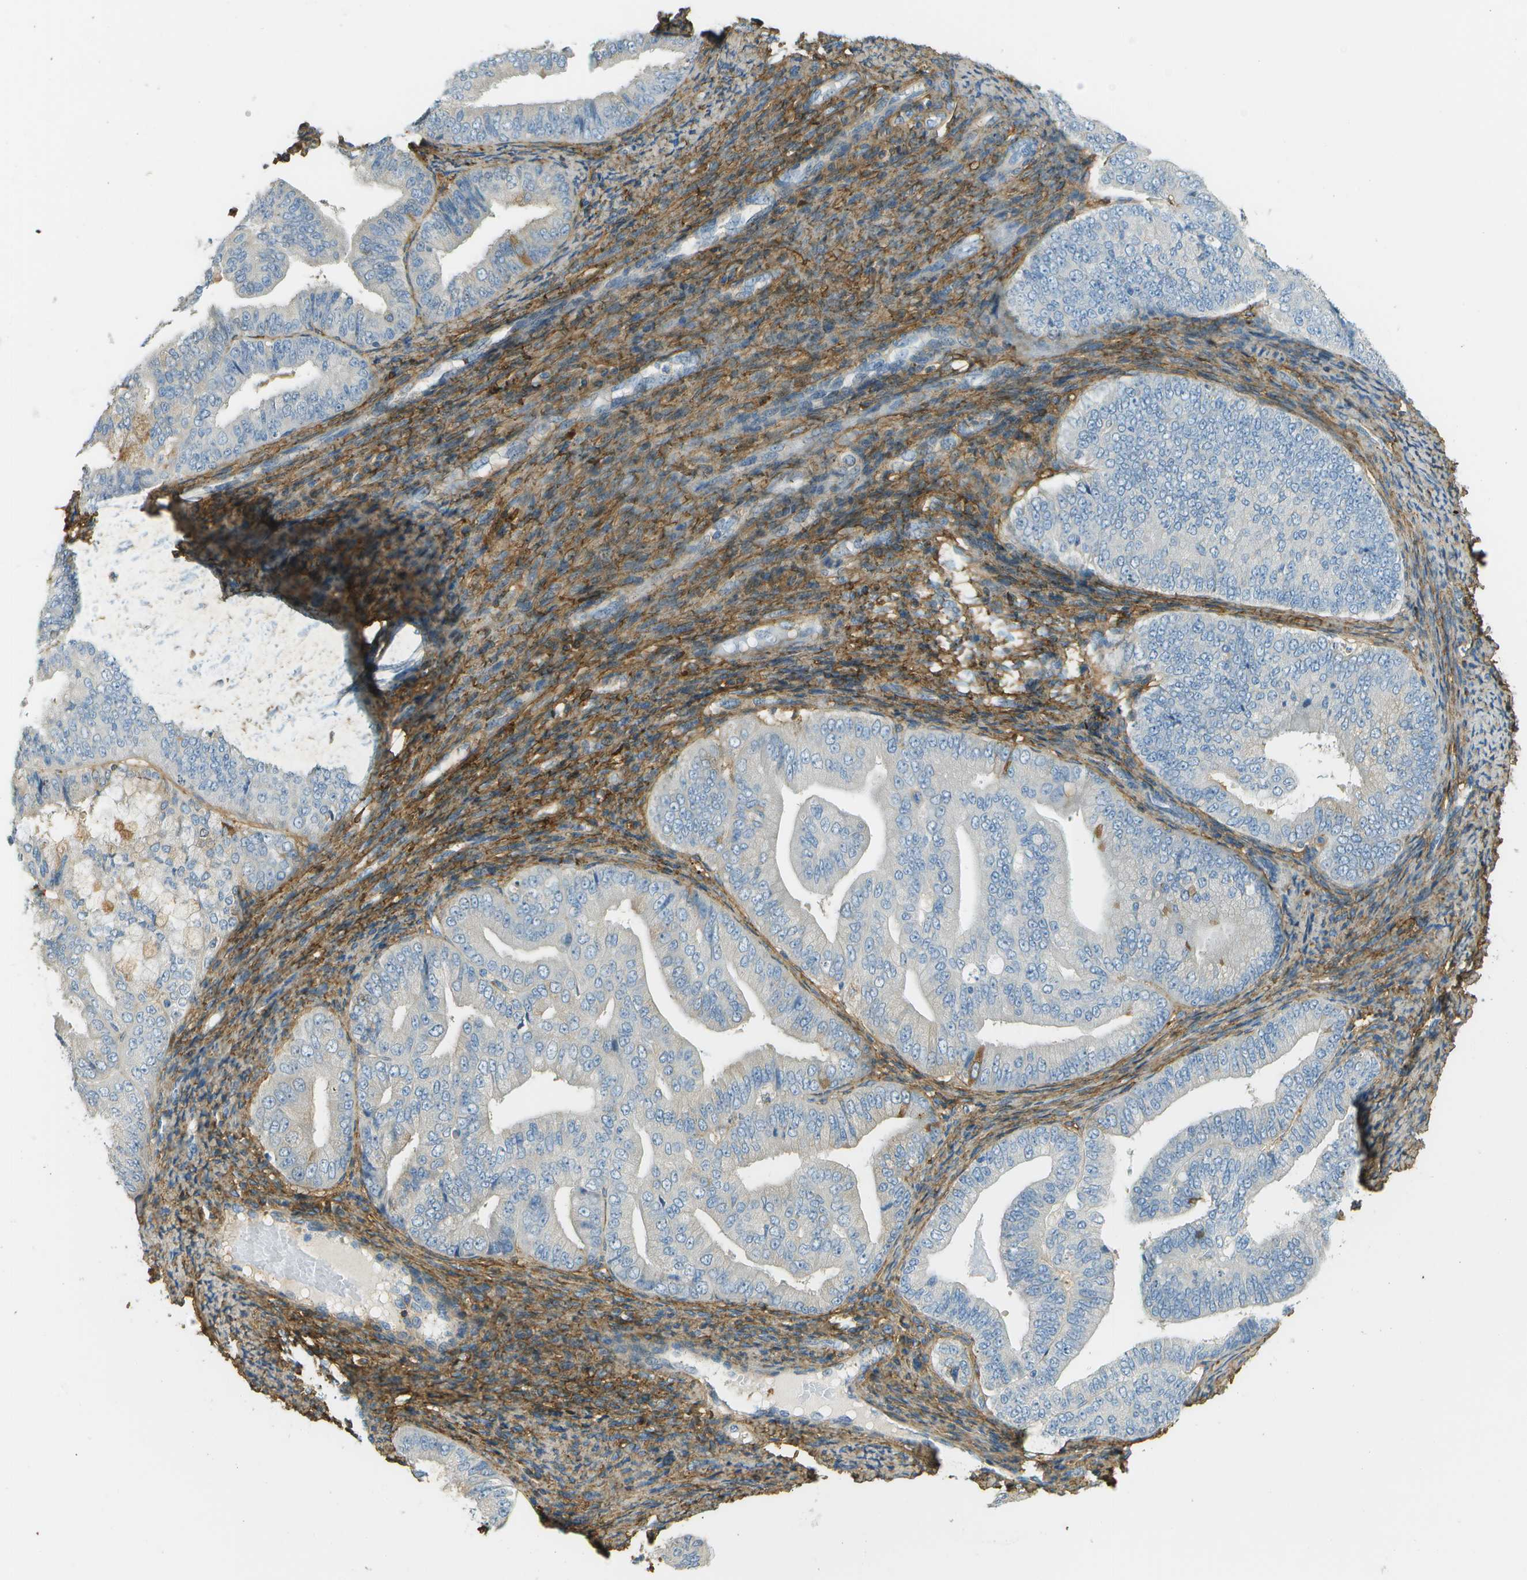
{"staining": {"intensity": "negative", "quantity": "none", "location": "none"}, "tissue": "endometrial cancer", "cell_type": "Tumor cells", "image_type": "cancer", "snomed": [{"axis": "morphology", "description": "Adenocarcinoma, NOS"}, {"axis": "topography", "description": "Endometrium"}], "caption": "The immunohistochemistry (IHC) histopathology image has no significant positivity in tumor cells of endometrial cancer tissue.", "gene": "DCN", "patient": {"sex": "female", "age": 63}}